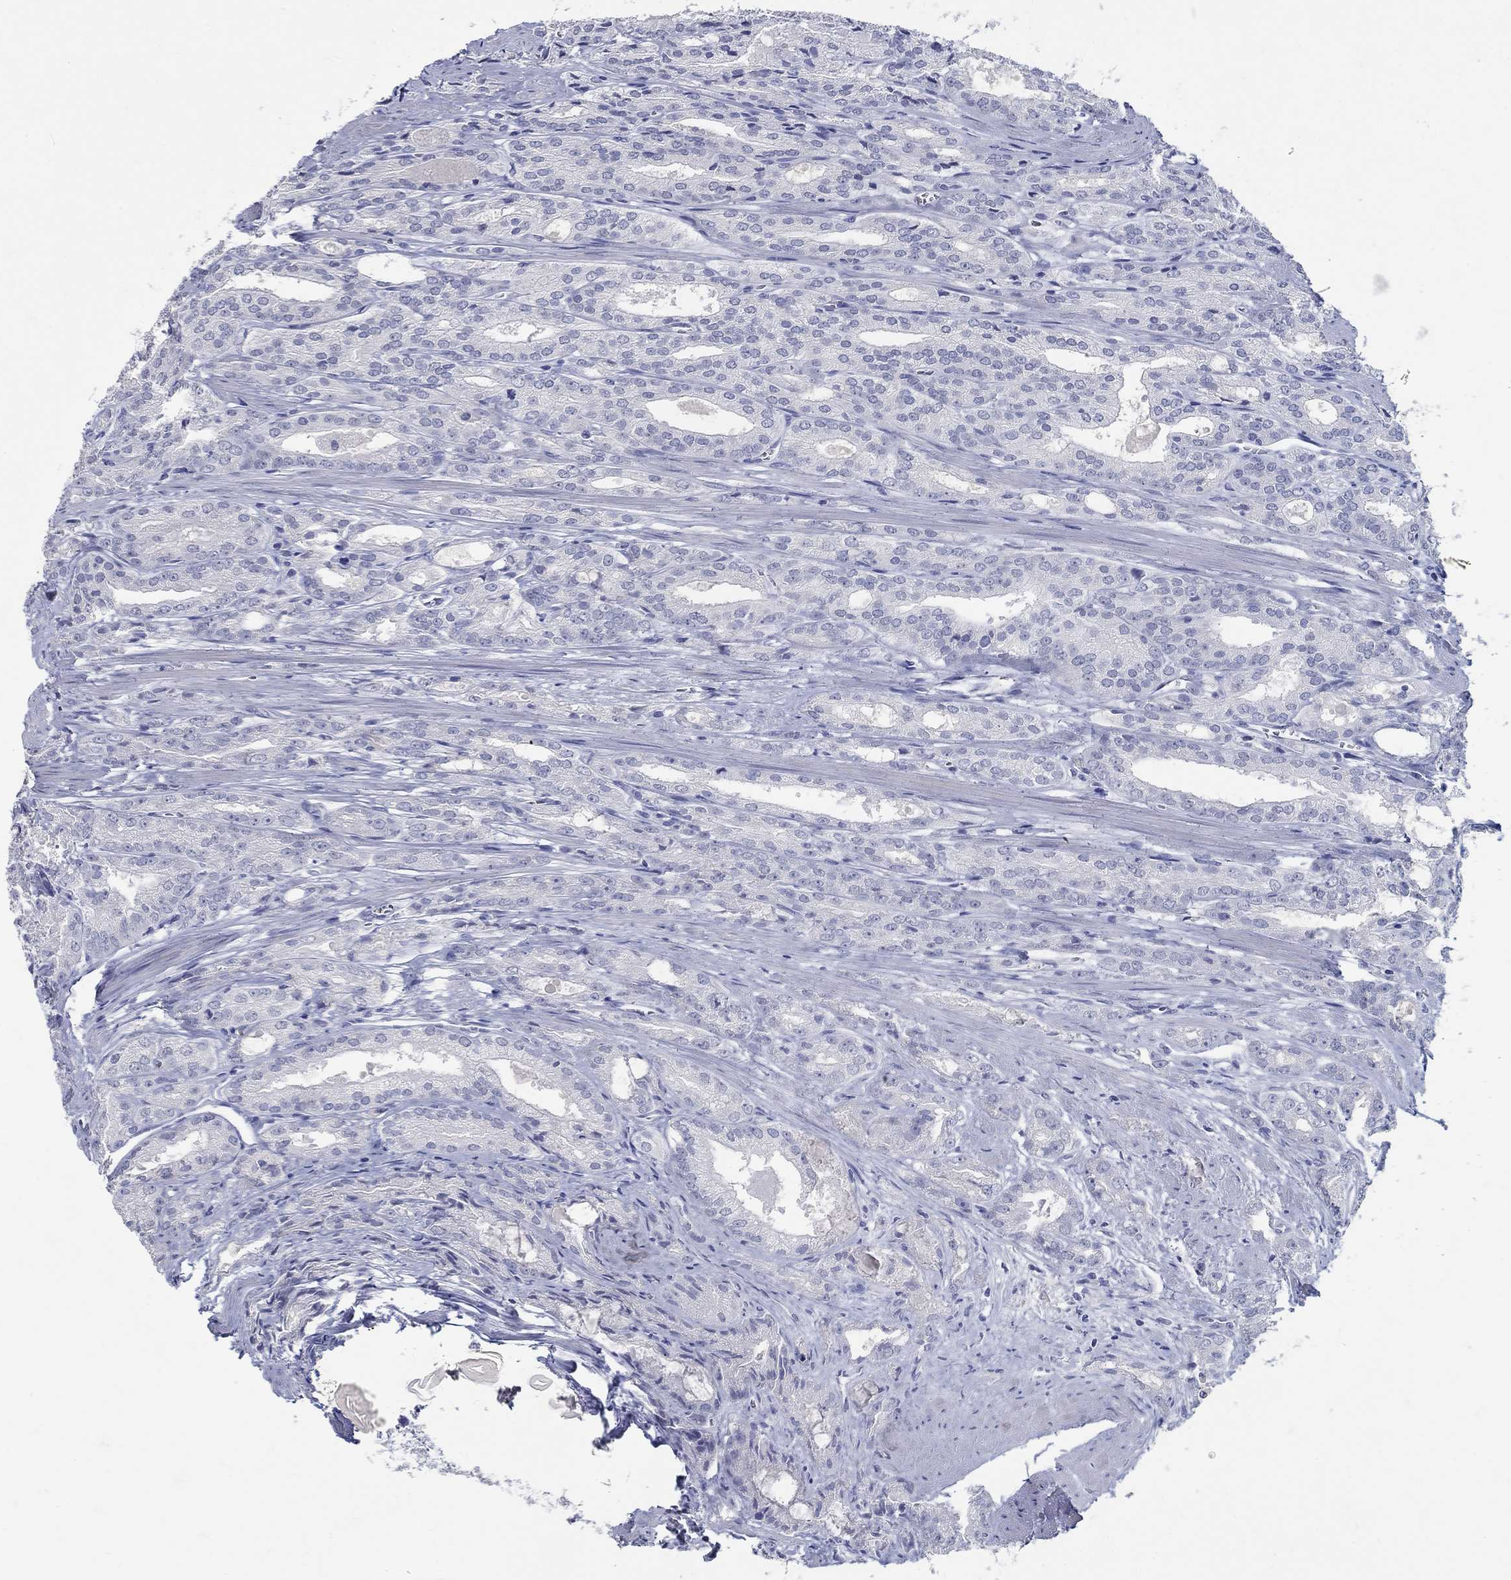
{"staining": {"intensity": "negative", "quantity": "none", "location": "none"}, "tissue": "prostate cancer", "cell_type": "Tumor cells", "image_type": "cancer", "snomed": [{"axis": "morphology", "description": "Adenocarcinoma, NOS"}, {"axis": "morphology", "description": "Adenocarcinoma, High grade"}, {"axis": "topography", "description": "Prostate"}], "caption": "Immunohistochemistry of adenocarcinoma (high-grade) (prostate) shows no positivity in tumor cells. (DAB immunohistochemistry visualized using brightfield microscopy, high magnification).", "gene": "SOX2", "patient": {"sex": "male", "age": 70}}